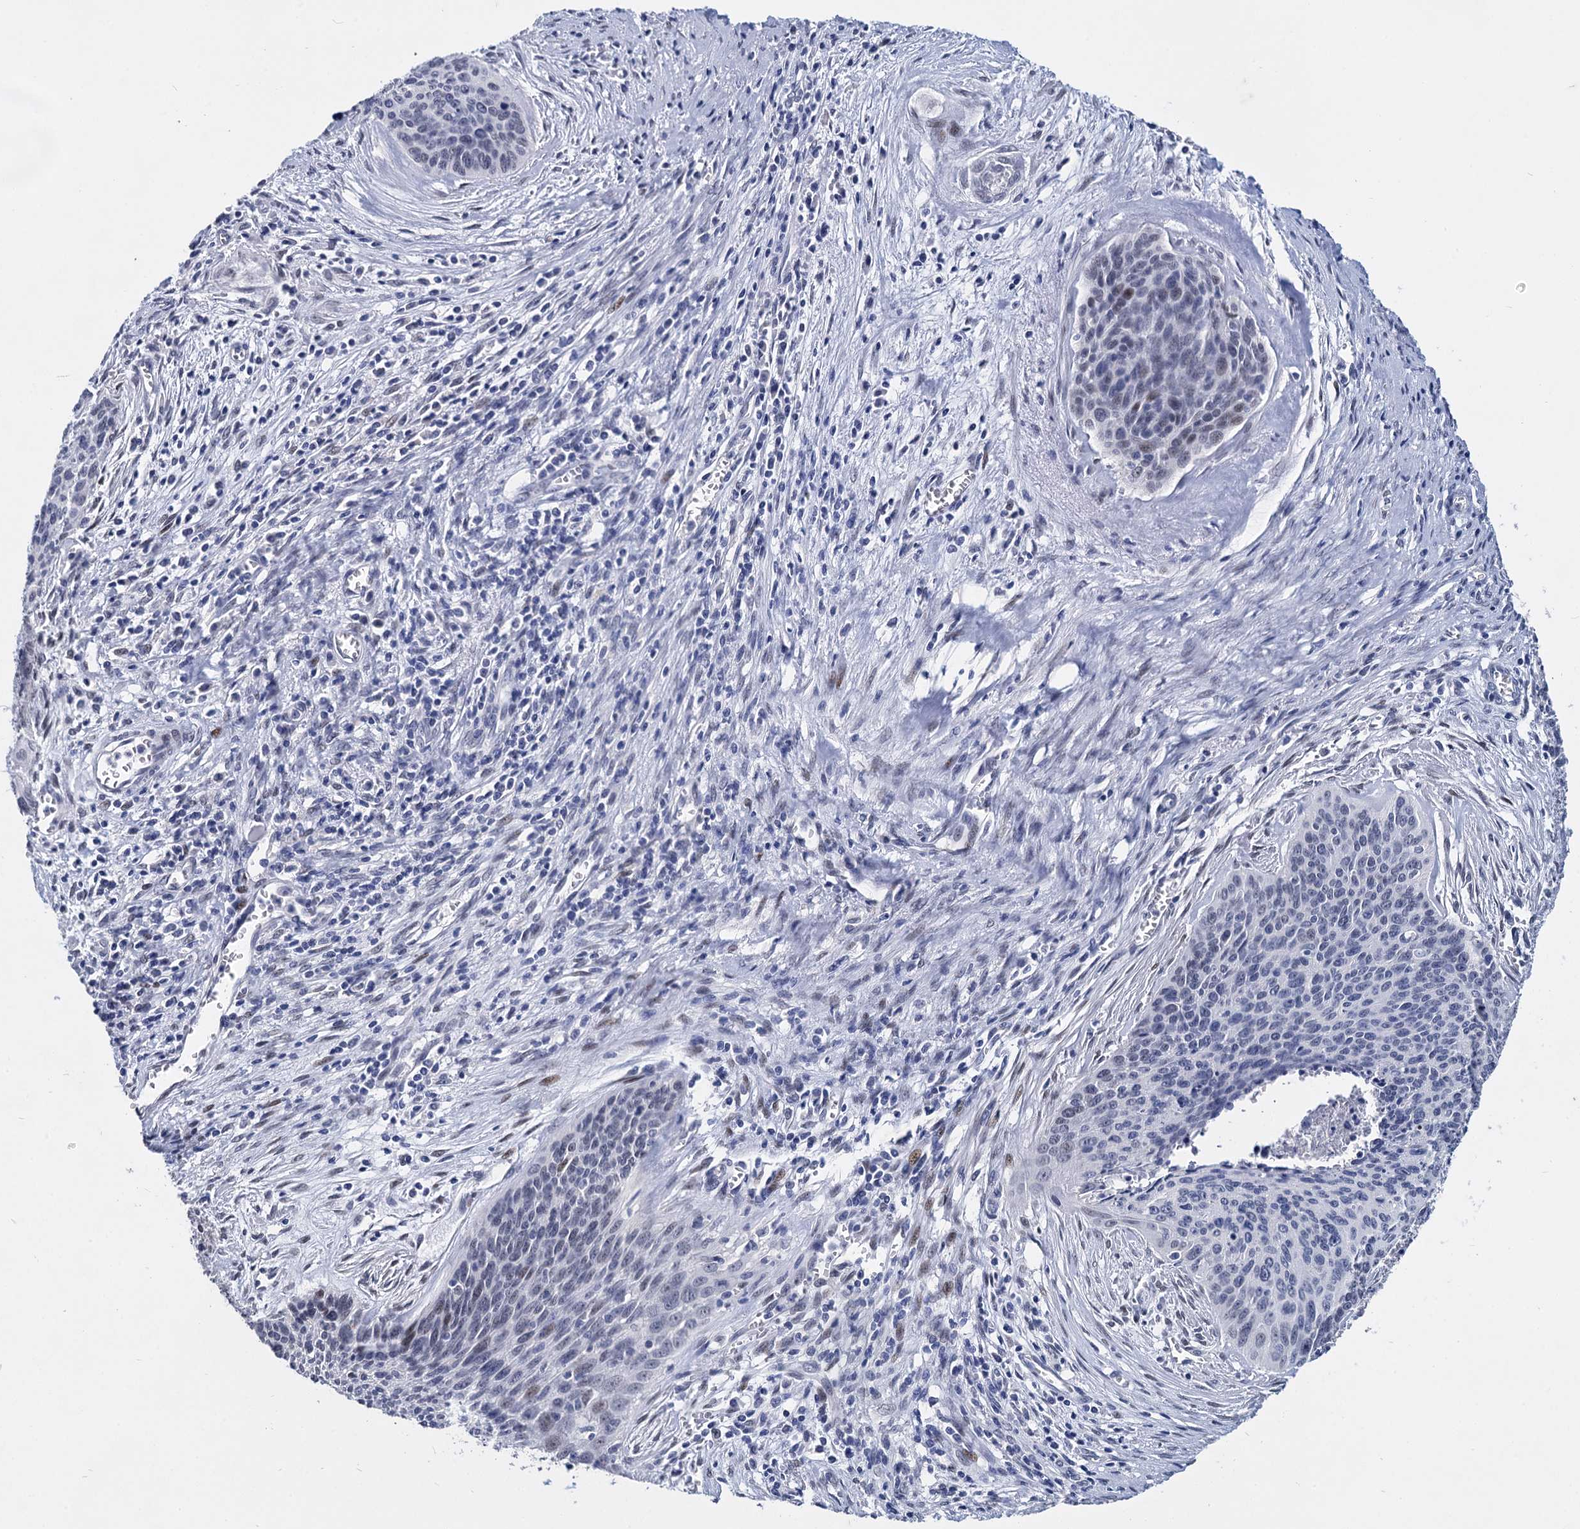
{"staining": {"intensity": "negative", "quantity": "none", "location": "none"}, "tissue": "cervical cancer", "cell_type": "Tumor cells", "image_type": "cancer", "snomed": [{"axis": "morphology", "description": "Squamous cell carcinoma, NOS"}, {"axis": "topography", "description": "Cervix"}], "caption": "IHC image of neoplastic tissue: human cervical squamous cell carcinoma stained with DAB exhibits no significant protein staining in tumor cells.", "gene": "MAGEA4", "patient": {"sex": "female", "age": 55}}